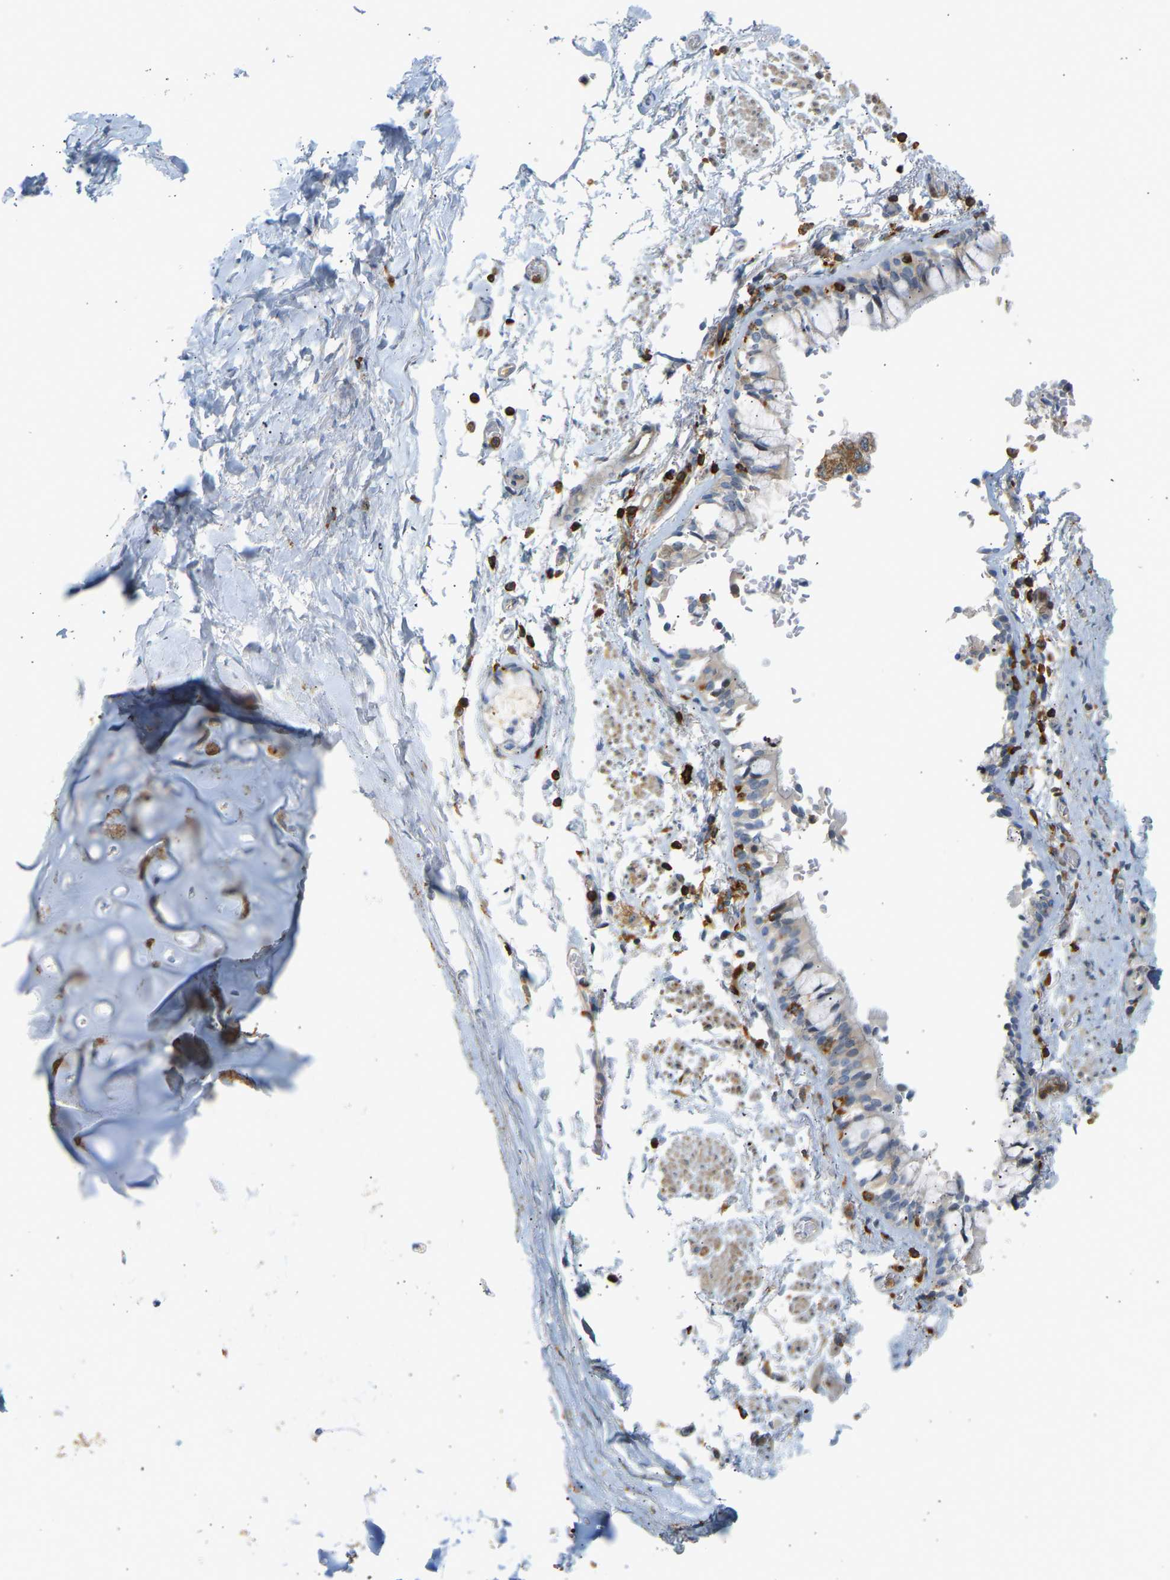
{"staining": {"intensity": "negative", "quantity": "none", "location": "none"}, "tissue": "adipose tissue", "cell_type": "Adipocytes", "image_type": "normal", "snomed": [{"axis": "morphology", "description": "Normal tissue, NOS"}, {"axis": "topography", "description": "Cartilage tissue"}, {"axis": "topography", "description": "Lung"}], "caption": "An IHC image of normal adipose tissue is shown. There is no staining in adipocytes of adipose tissue.", "gene": "FNBP1", "patient": {"sex": "female", "age": 77}}